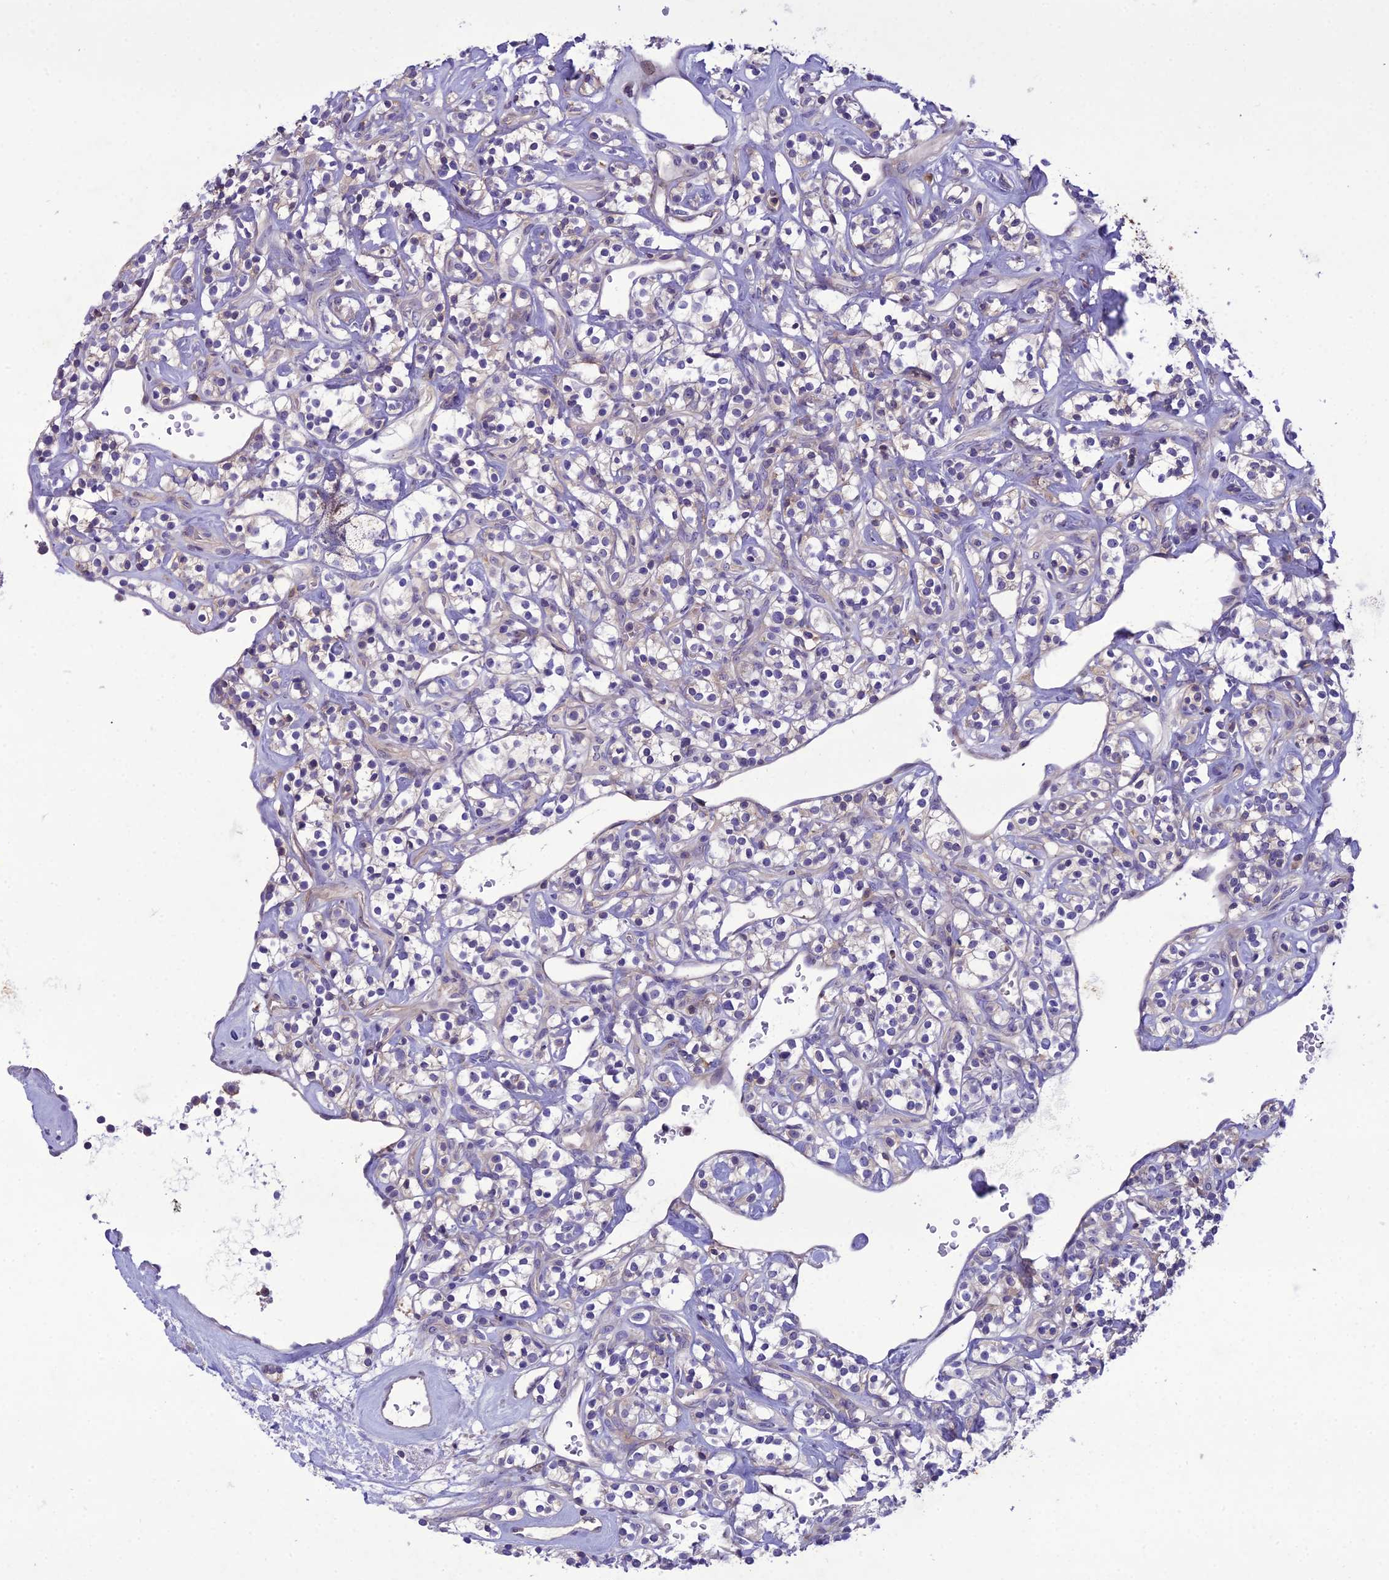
{"staining": {"intensity": "negative", "quantity": "none", "location": "none"}, "tissue": "renal cancer", "cell_type": "Tumor cells", "image_type": "cancer", "snomed": [{"axis": "morphology", "description": "Adenocarcinoma, NOS"}, {"axis": "topography", "description": "Kidney"}], "caption": "Tumor cells are negative for protein expression in human renal adenocarcinoma.", "gene": "GDF6", "patient": {"sex": "male", "age": 77}}